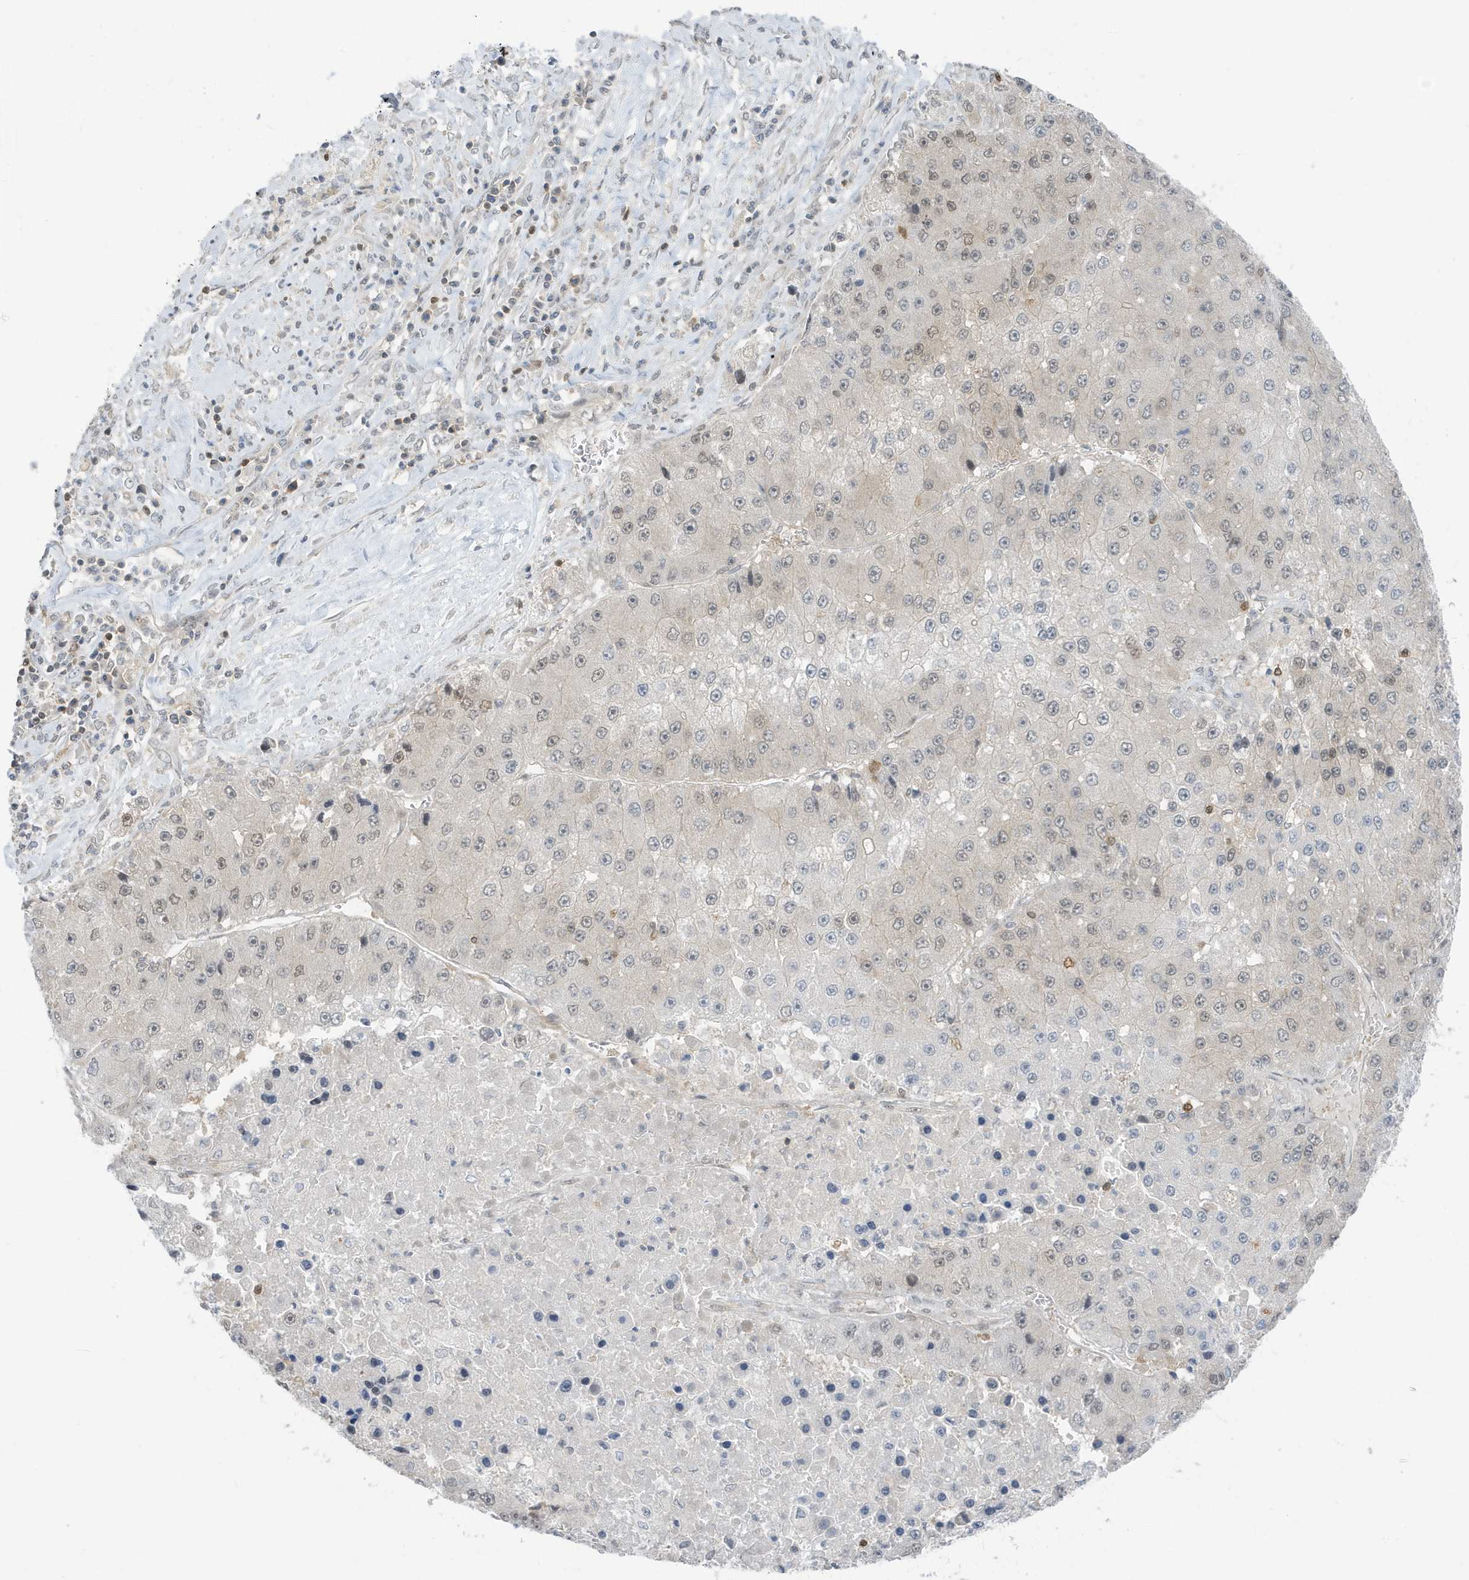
{"staining": {"intensity": "weak", "quantity": "<25%", "location": "nuclear"}, "tissue": "liver cancer", "cell_type": "Tumor cells", "image_type": "cancer", "snomed": [{"axis": "morphology", "description": "Carcinoma, Hepatocellular, NOS"}, {"axis": "topography", "description": "Liver"}], "caption": "This is an IHC photomicrograph of liver hepatocellular carcinoma. There is no positivity in tumor cells.", "gene": "OGA", "patient": {"sex": "female", "age": 73}}